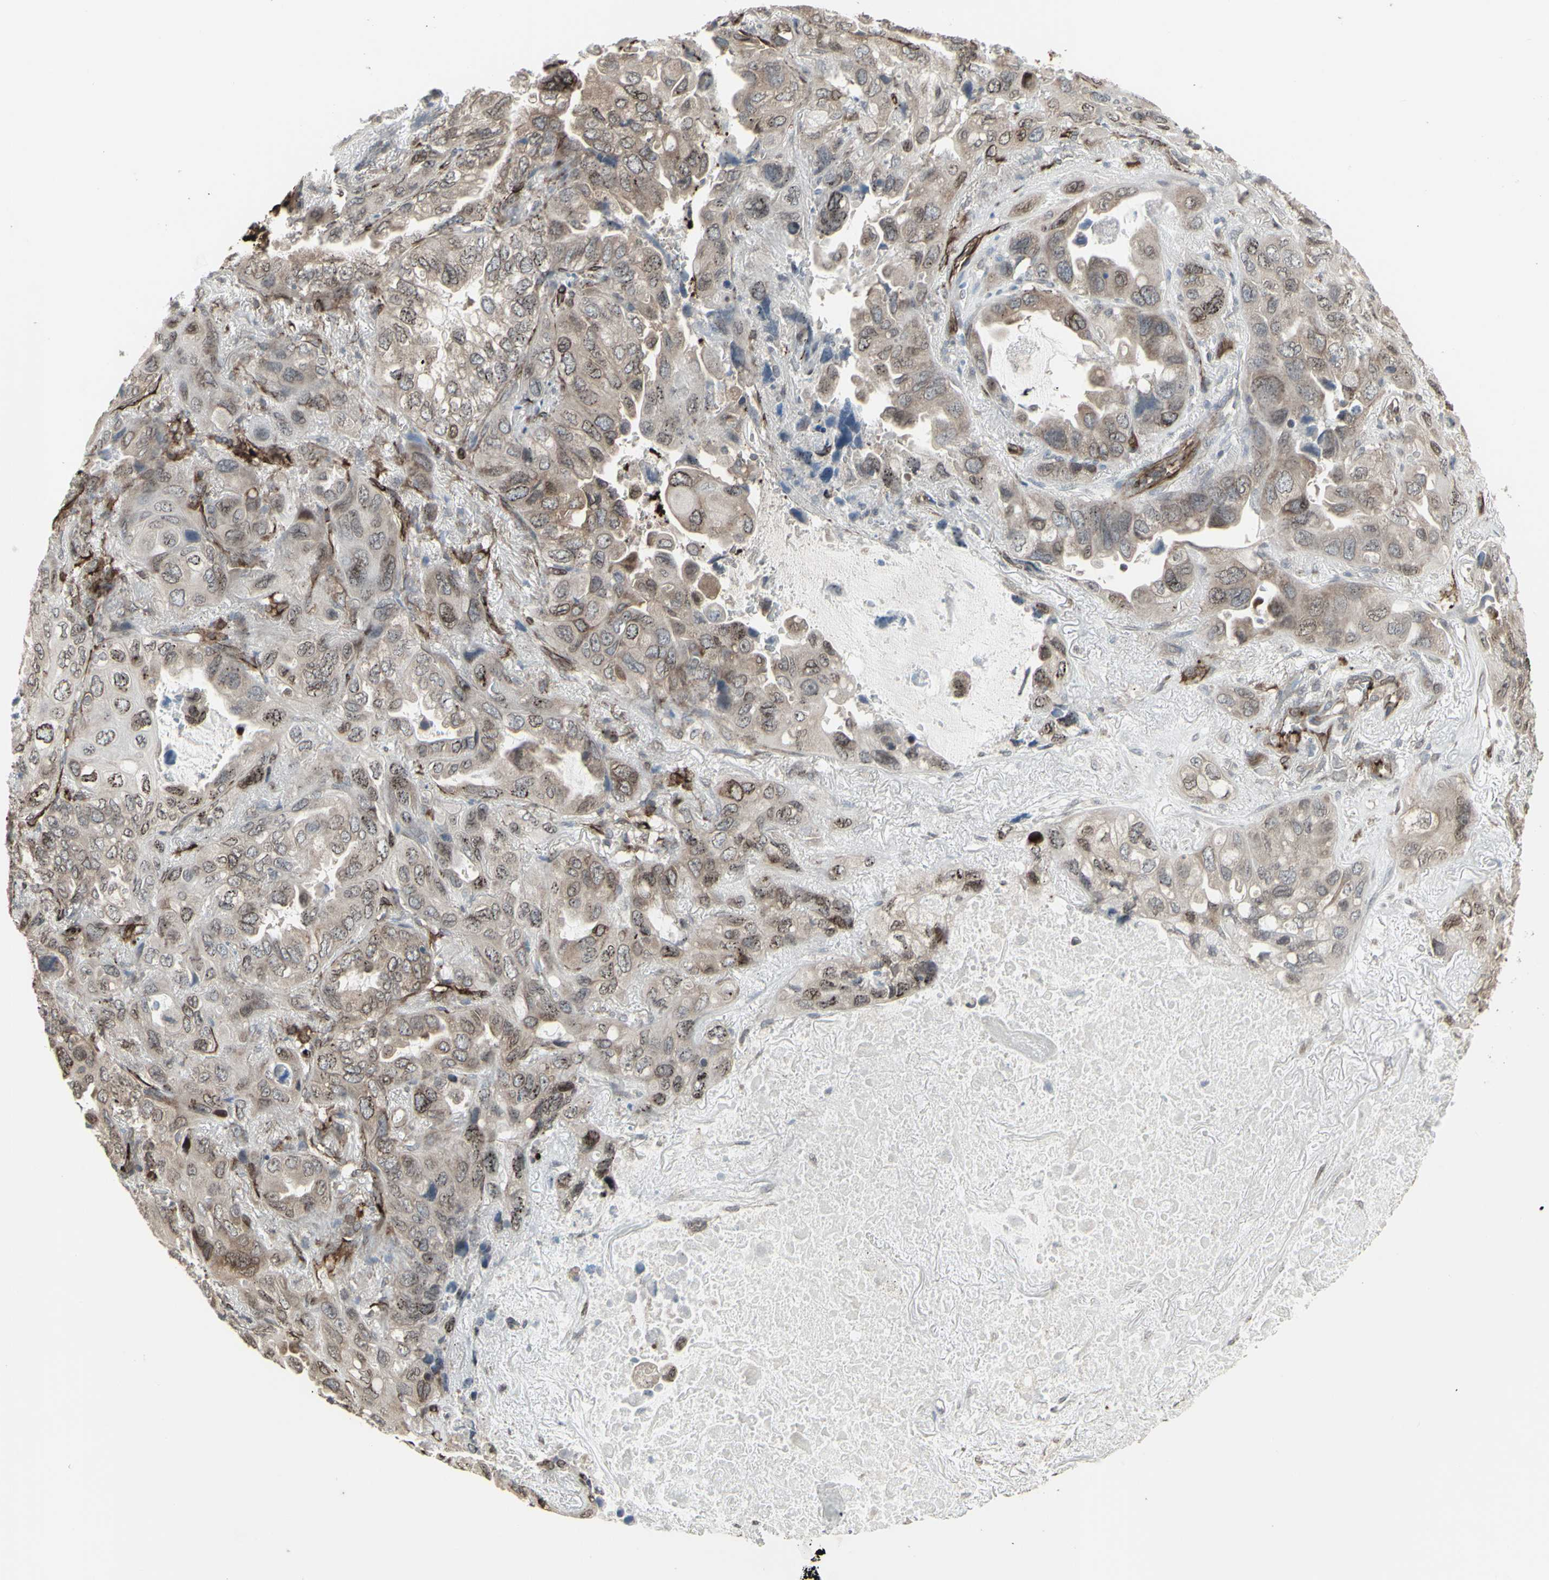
{"staining": {"intensity": "weak", "quantity": ">75%", "location": "cytoplasmic/membranous,nuclear"}, "tissue": "lung cancer", "cell_type": "Tumor cells", "image_type": "cancer", "snomed": [{"axis": "morphology", "description": "Squamous cell carcinoma, NOS"}, {"axis": "topography", "description": "Lung"}], "caption": "A high-resolution photomicrograph shows immunohistochemistry staining of lung cancer, which reveals weak cytoplasmic/membranous and nuclear staining in about >75% of tumor cells.", "gene": "DTX3L", "patient": {"sex": "female", "age": 73}}